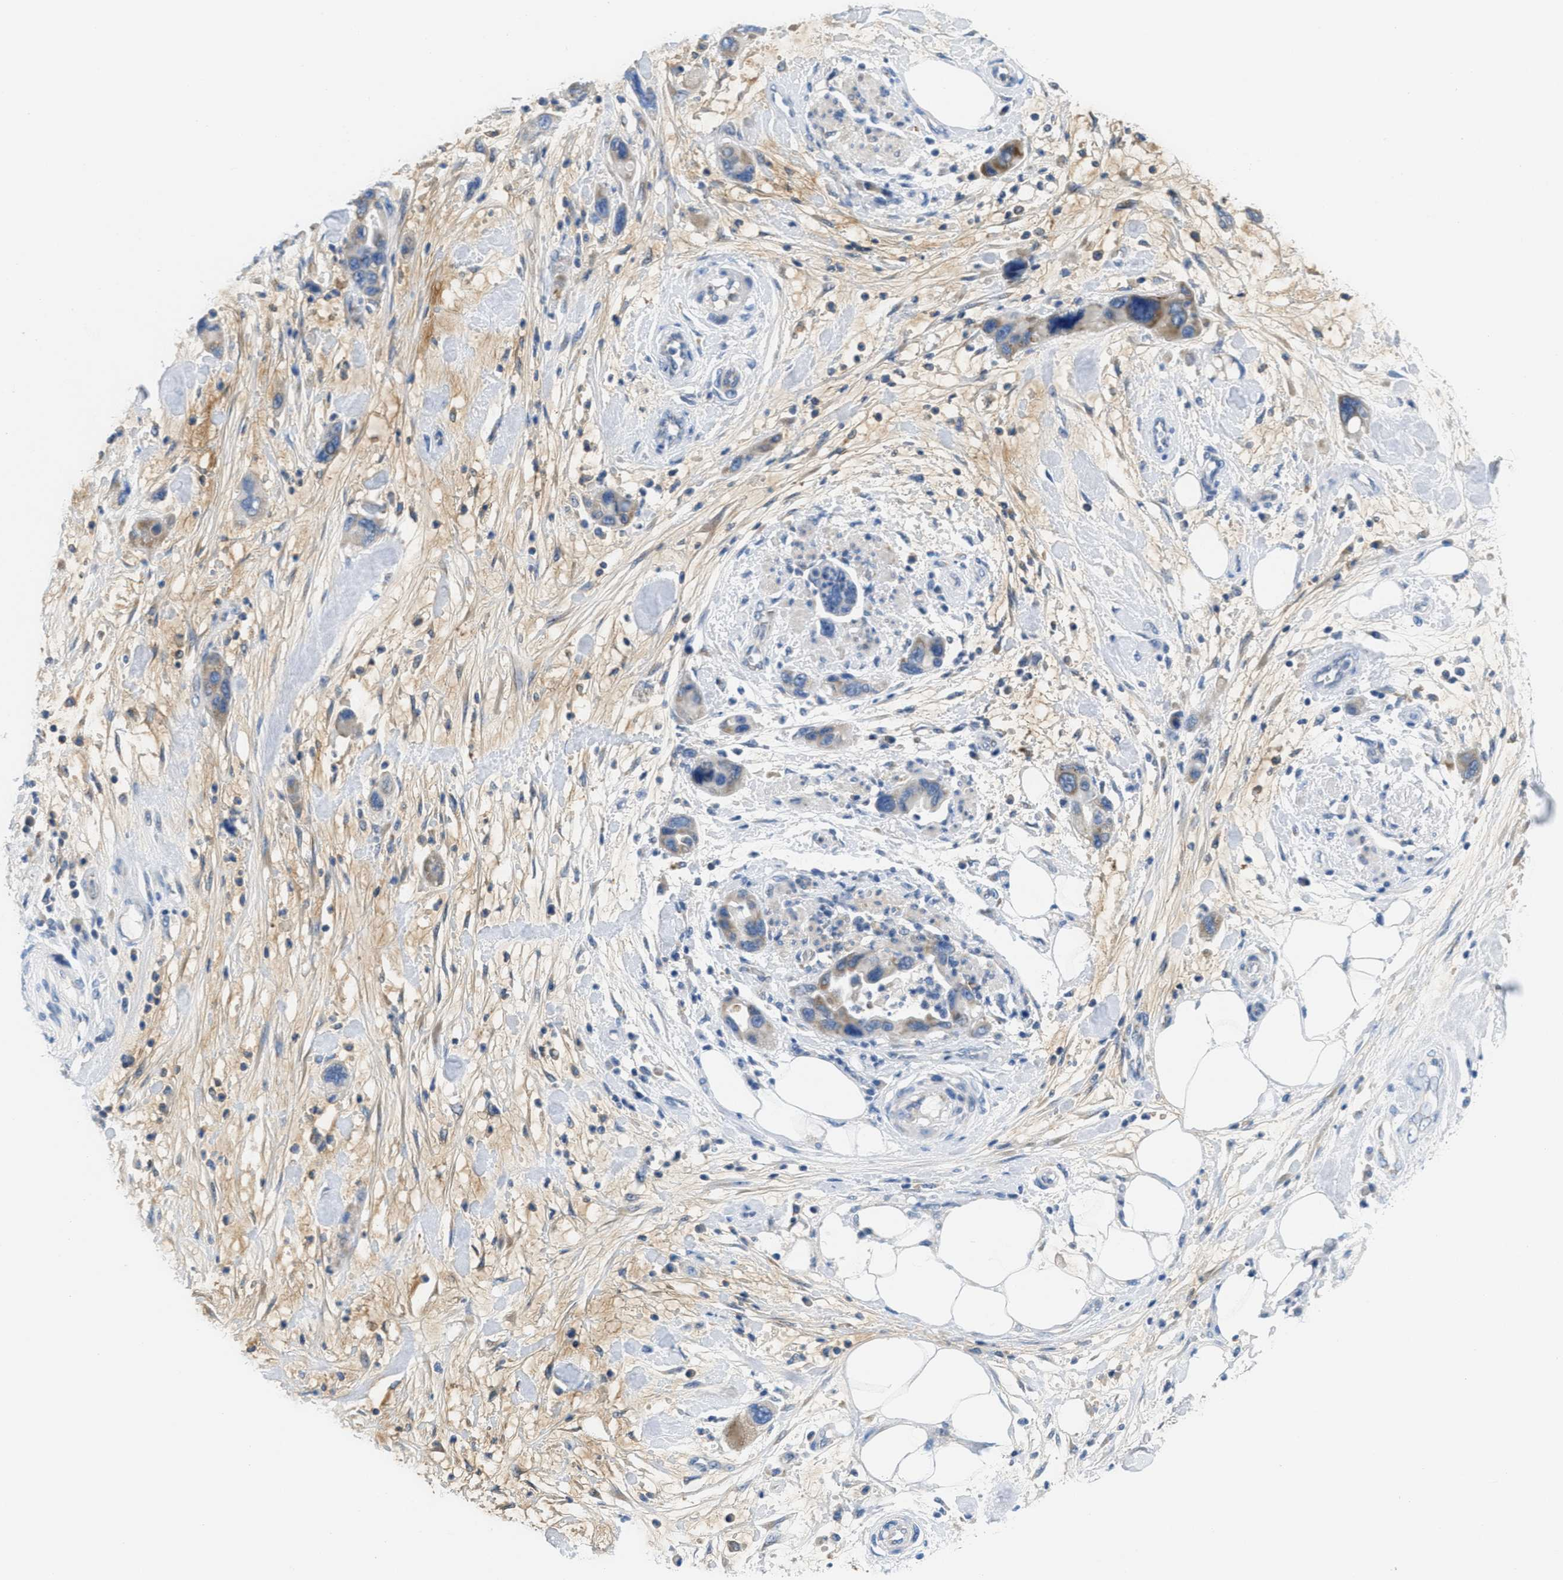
{"staining": {"intensity": "moderate", "quantity": "<25%", "location": "cytoplasmic/membranous"}, "tissue": "pancreatic cancer", "cell_type": "Tumor cells", "image_type": "cancer", "snomed": [{"axis": "morphology", "description": "Normal tissue, NOS"}, {"axis": "morphology", "description": "Adenocarcinoma, NOS"}, {"axis": "topography", "description": "Pancreas"}], "caption": "Pancreatic adenocarcinoma stained with immunohistochemistry (IHC) demonstrates moderate cytoplasmic/membranous expression in about <25% of tumor cells.", "gene": "PTDSS1", "patient": {"sex": "female", "age": 71}}